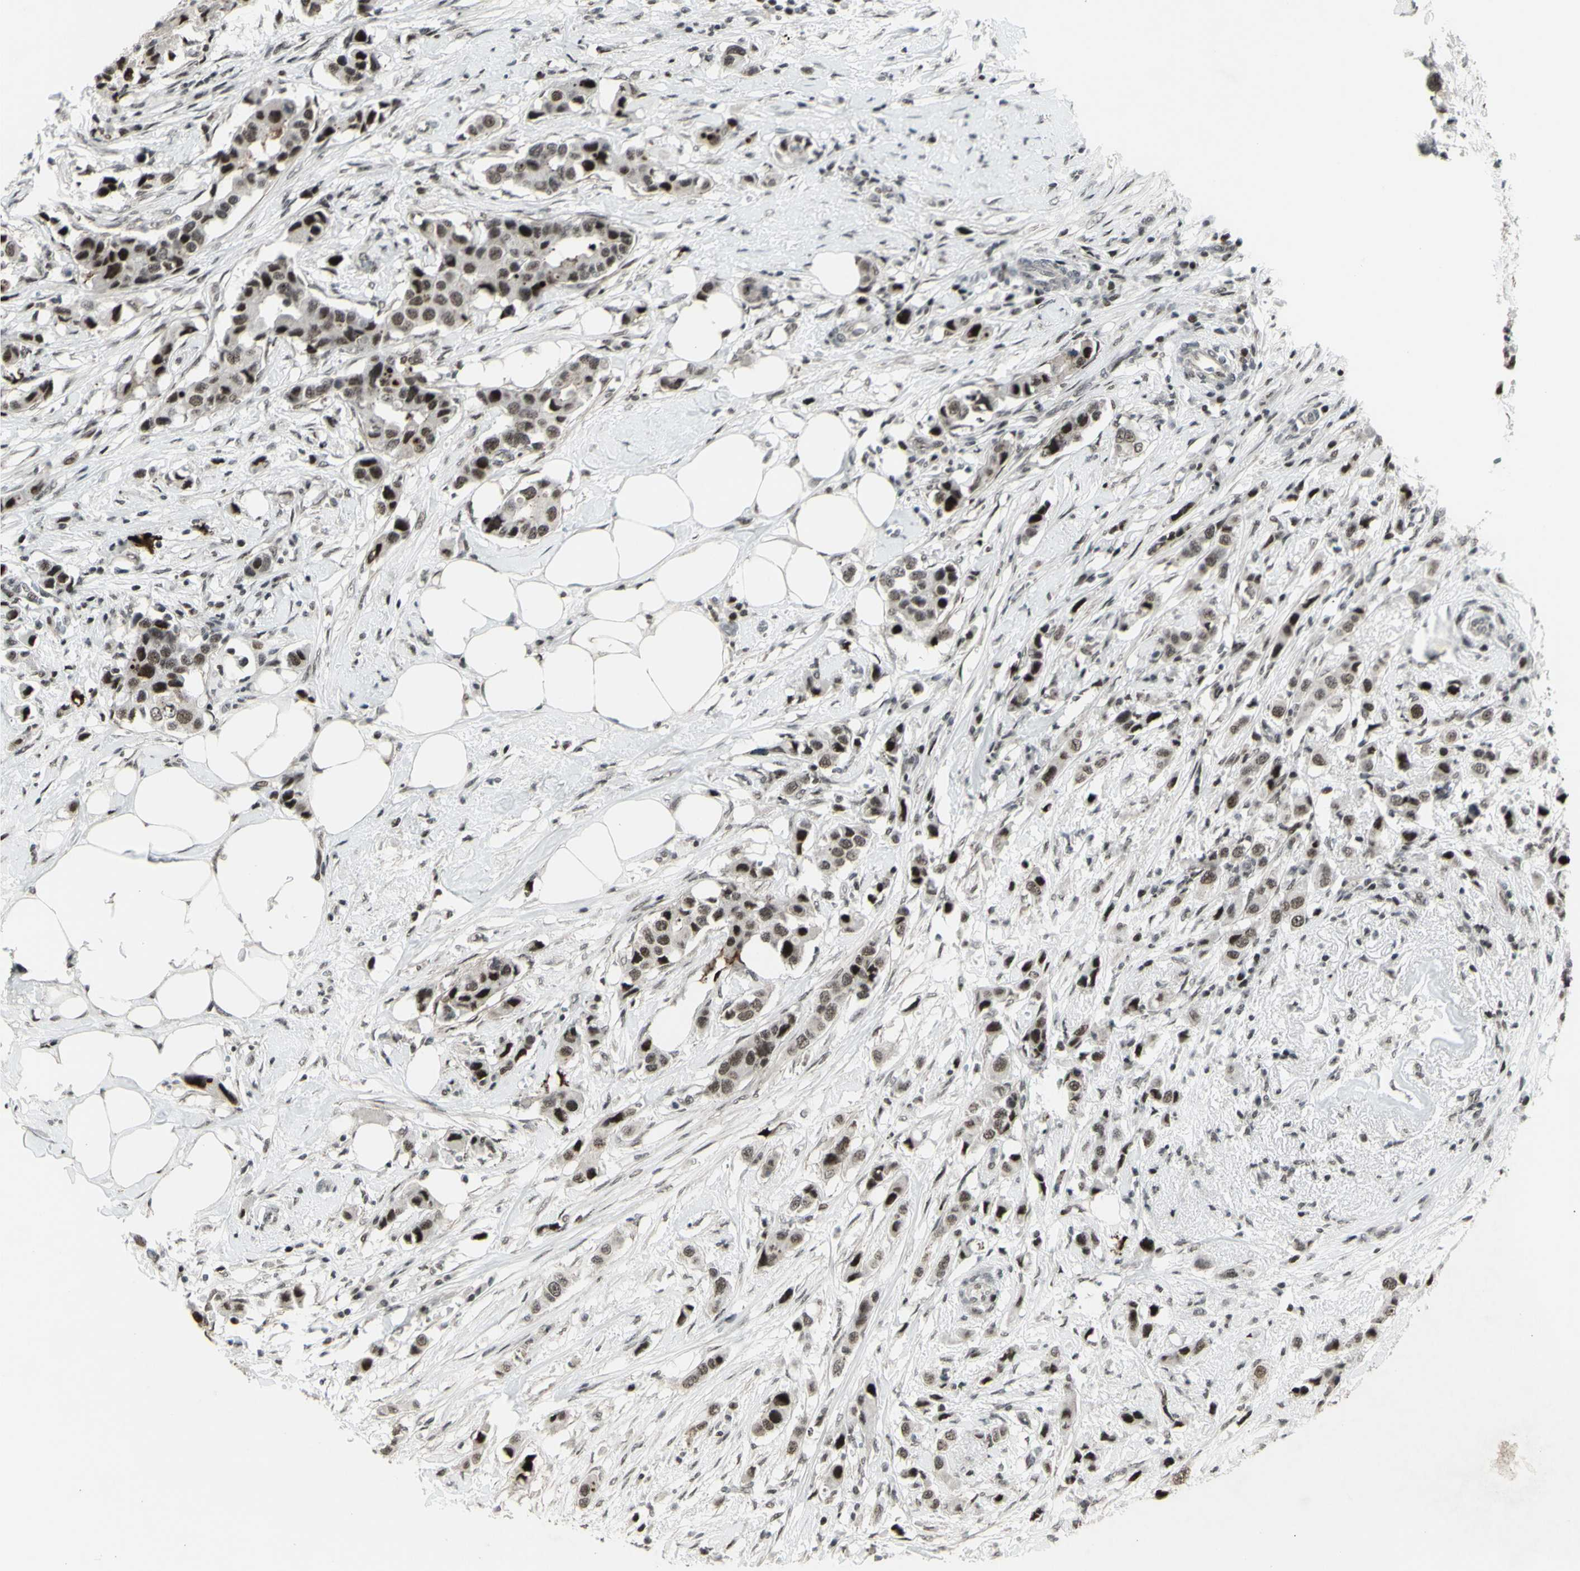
{"staining": {"intensity": "strong", "quantity": ">75%", "location": "nuclear"}, "tissue": "breast cancer", "cell_type": "Tumor cells", "image_type": "cancer", "snomed": [{"axis": "morphology", "description": "Normal tissue, NOS"}, {"axis": "morphology", "description": "Duct carcinoma"}, {"axis": "topography", "description": "Breast"}], "caption": "About >75% of tumor cells in infiltrating ductal carcinoma (breast) display strong nuclear protein expression as visualized by brown immunohistochemical staining.", "gene": "SUPT6H", "patient": {"sex": "female", "age": 50}}